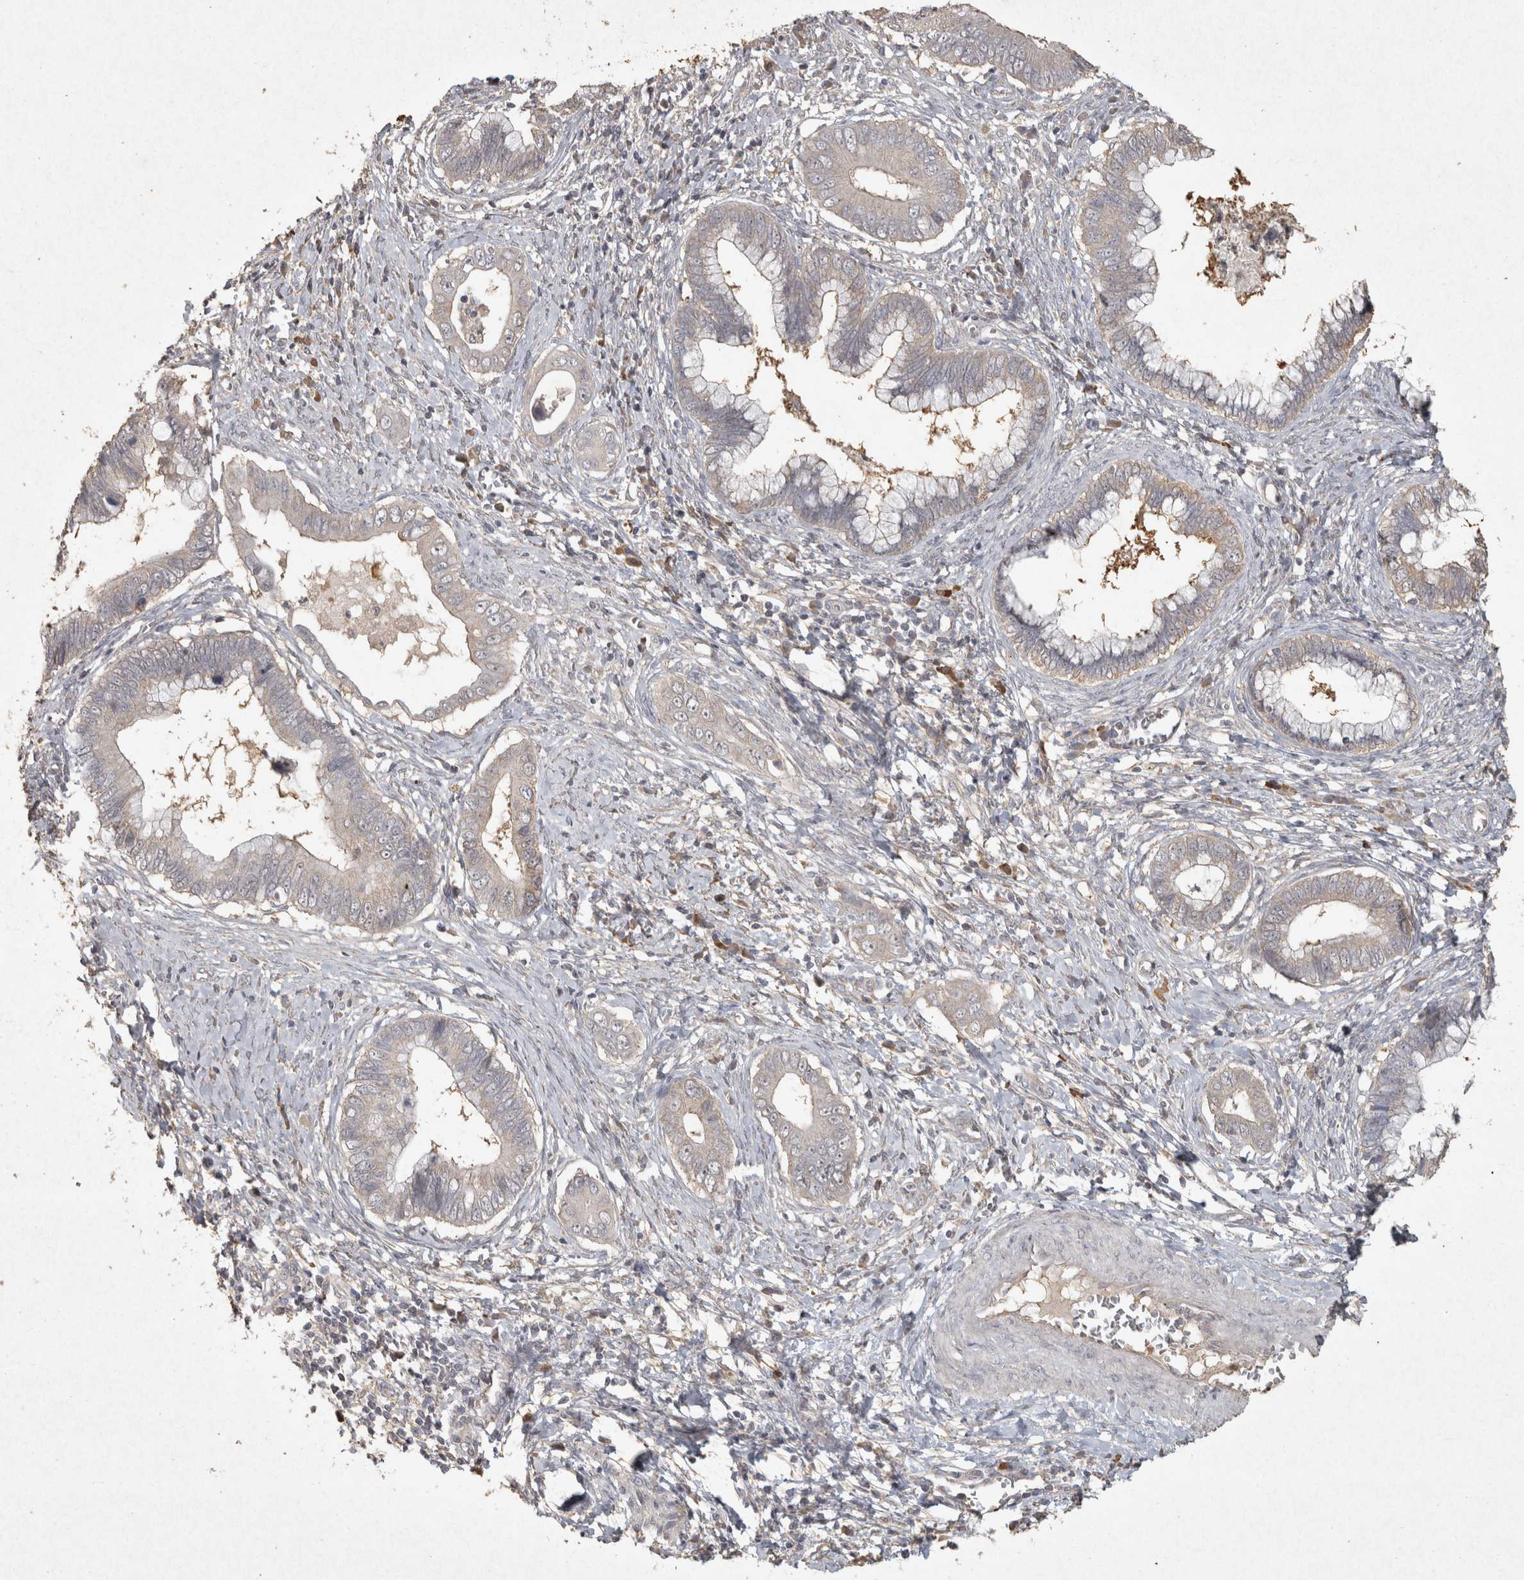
{"staining": {"intensity": "weak", "quantity": "<25%", "location": "cytoplasmic/membranous"}, "tissue": "cervical cancer", "cell_type": "Tumor cells", "image_type": "cancer", "snomed": [{"axis": "morphology", "description": "Adenocarcinoma, NOS"}, {"axis": "topography", "description": "Cervix"}], "caption": "The image displays no significant expression in tumor cells of cervical cancer (adenocarcinoma).", "gene": "OSTN", "patient": {"sex": "female", "age": 44}}